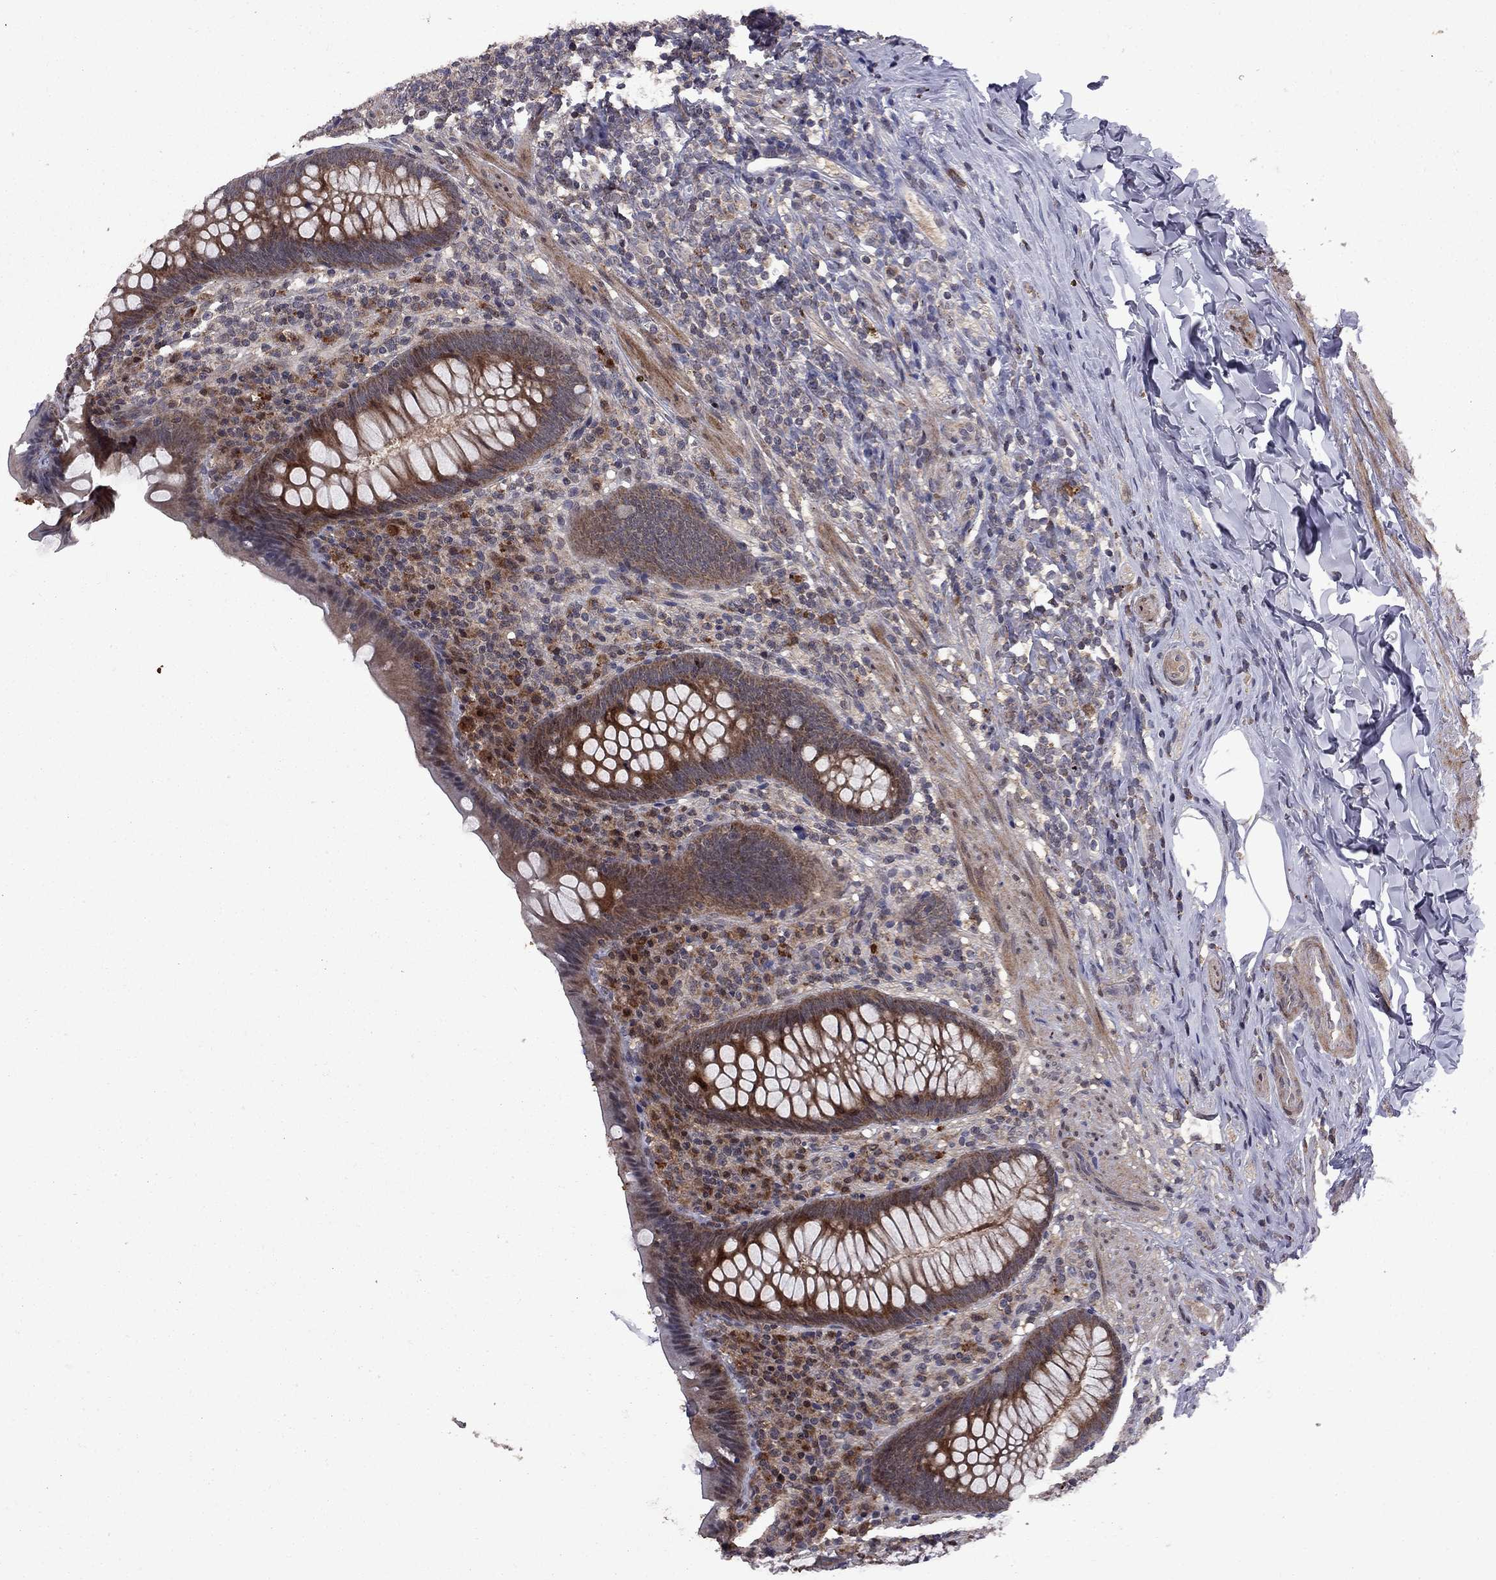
{"staining": {"intensity": "moderate", "quantity": "25%-75%", "location": "cytoplasmic/membranous"}, "tissue": "appendix", "cell_type": "Glandular cells", "image_type": "normal", "snomed": [{"axis": "morphology", "description": "Normal tissue, NOS"}, {"axis": "topography", "description": "Appendix"}], "caption": "Moderate cytoplasmic/membranous staining is seen in about 25%-75% of glandular cells in benign appendix.", "gene": "IPP", "patient": {"sex": "male", "age": 47}}